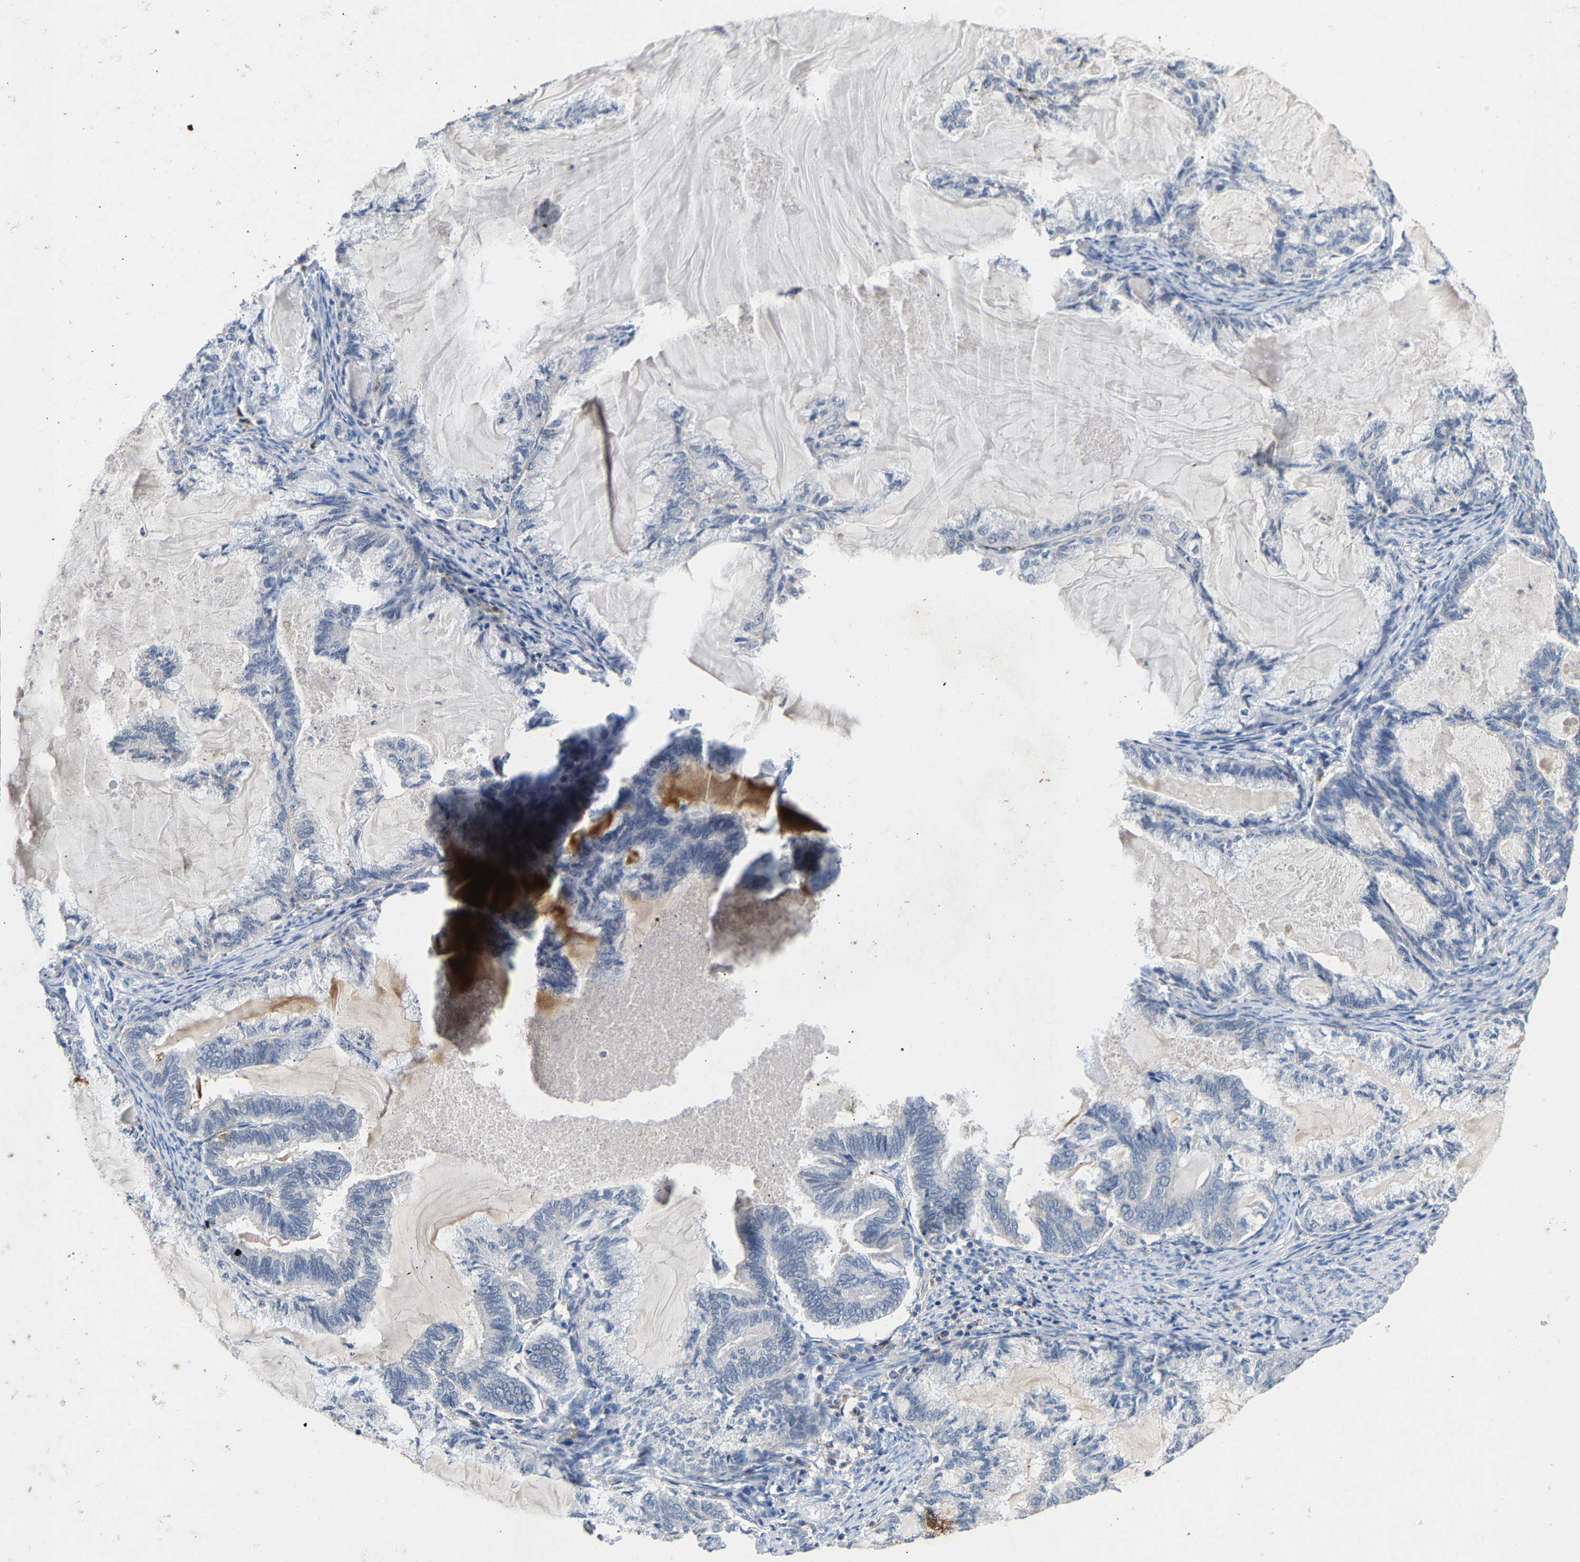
{"staining": {"intensity": "negative", "quantity": "none", "location": "none"}, "tissue": "endometrial cancer", "cell_type": "Tumor cells", "image_type": "cancer", "snomed": [{"axis": "morphology", "description": "Adenocarcinoma, NOS"}, {"axis": "topography", "description": "Endometrium"}], "caption": "Adenocarcinoma (endometrial) was stained to show a protein in brown. There is no significant expression in tumor cells. (DAB (3,3'-diaminobenzidine) IHC with hematoxylin counter stain).", "gene": "CCDC171", "patient": {"sex": "female", "age": 86}}